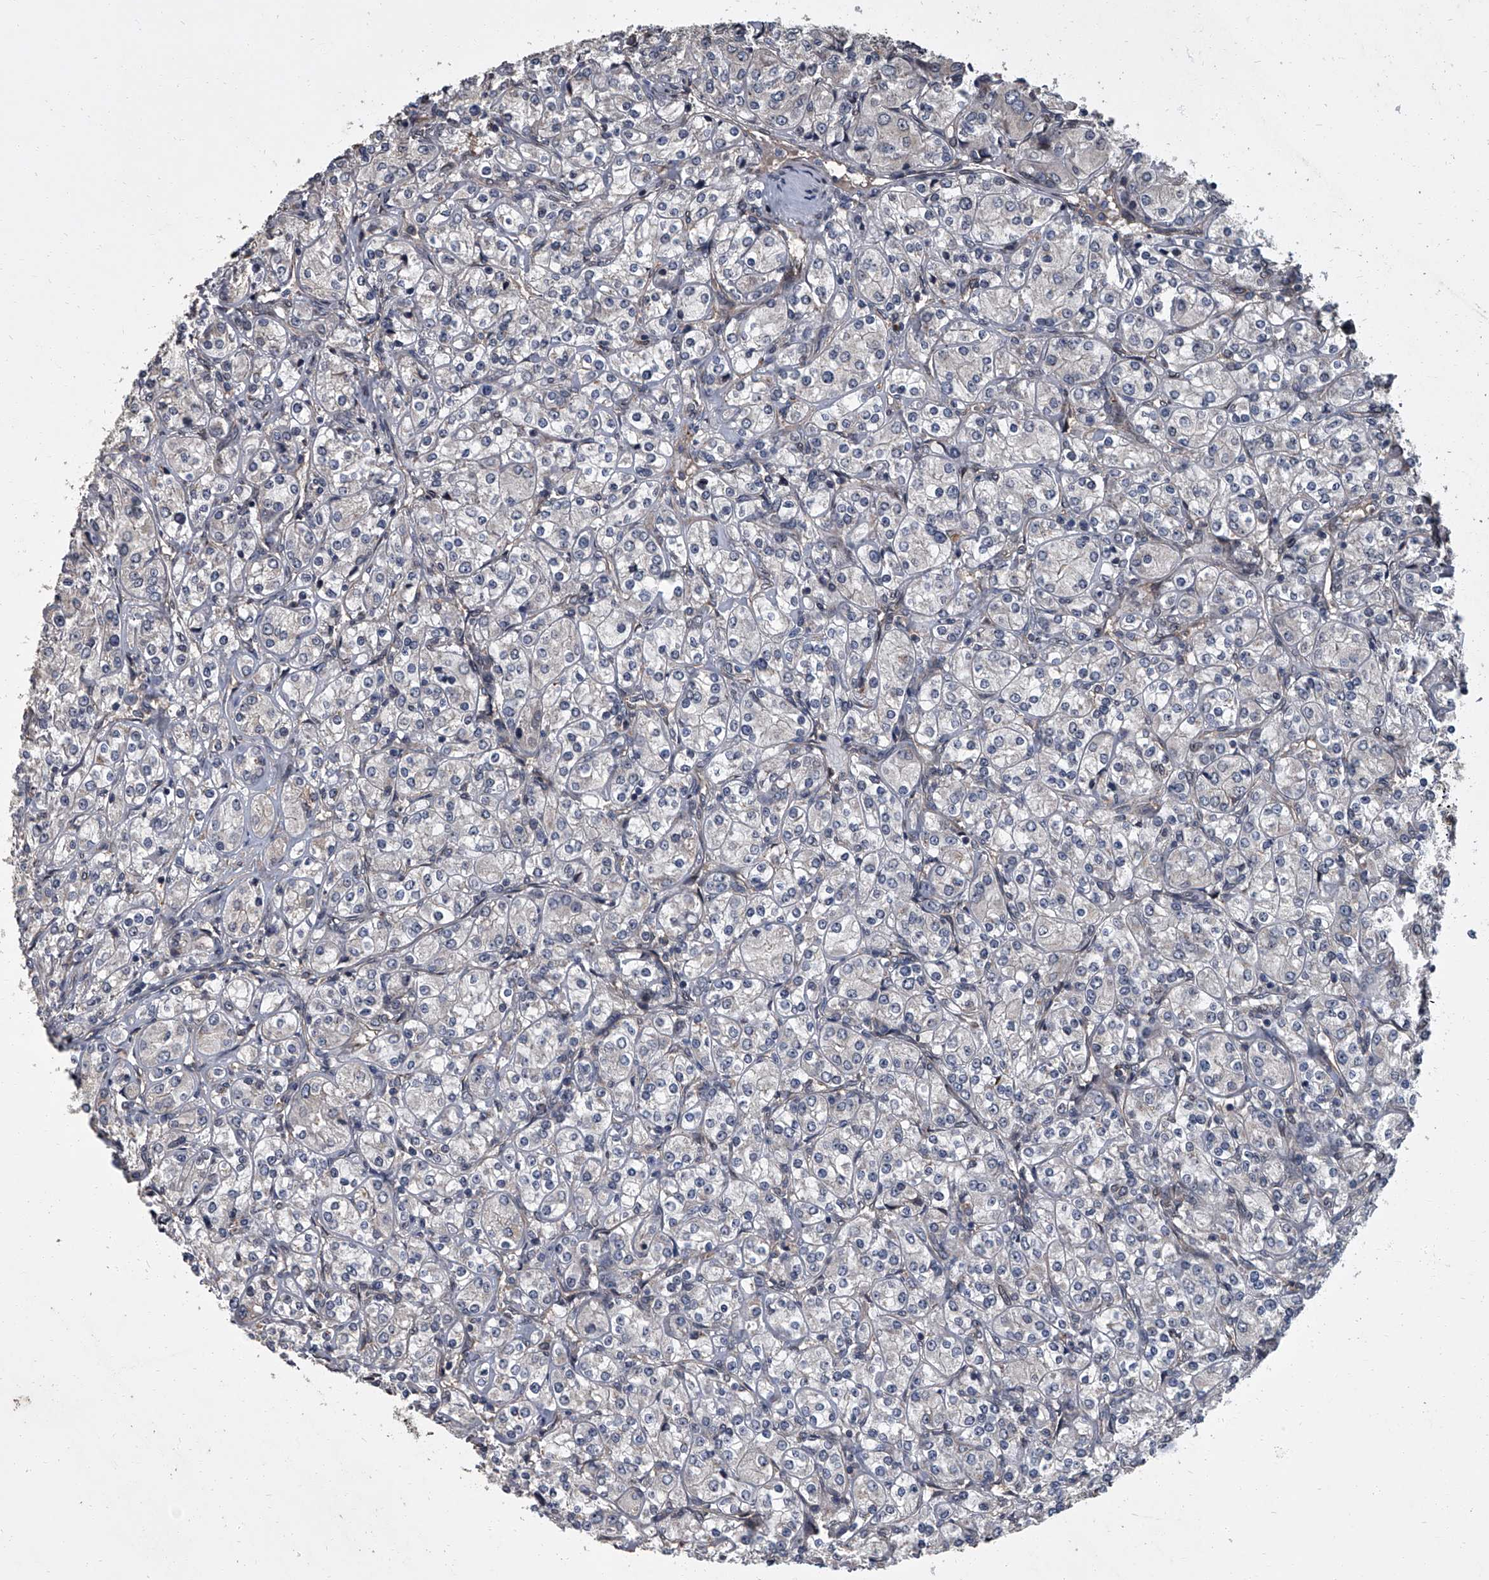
{"staining": {"intensity": "negative", "quantity": "none", "location": "none"}, "tissue": "renal cancer", "cell_type": "Tumor cells", "image_type": "cancer", "snomed": [{"axis": "morphology", "description": "Adenocarcinoma, NOS"}, {"axis": "topography", "description": "Kidney"}], "caption": "This is an immunohistochemistry (IHC) image of human renal cancer. There is no positivity in tumor cells.", "gene": "LRRC8C", "patient": {"sex": "male", "age": 77}}